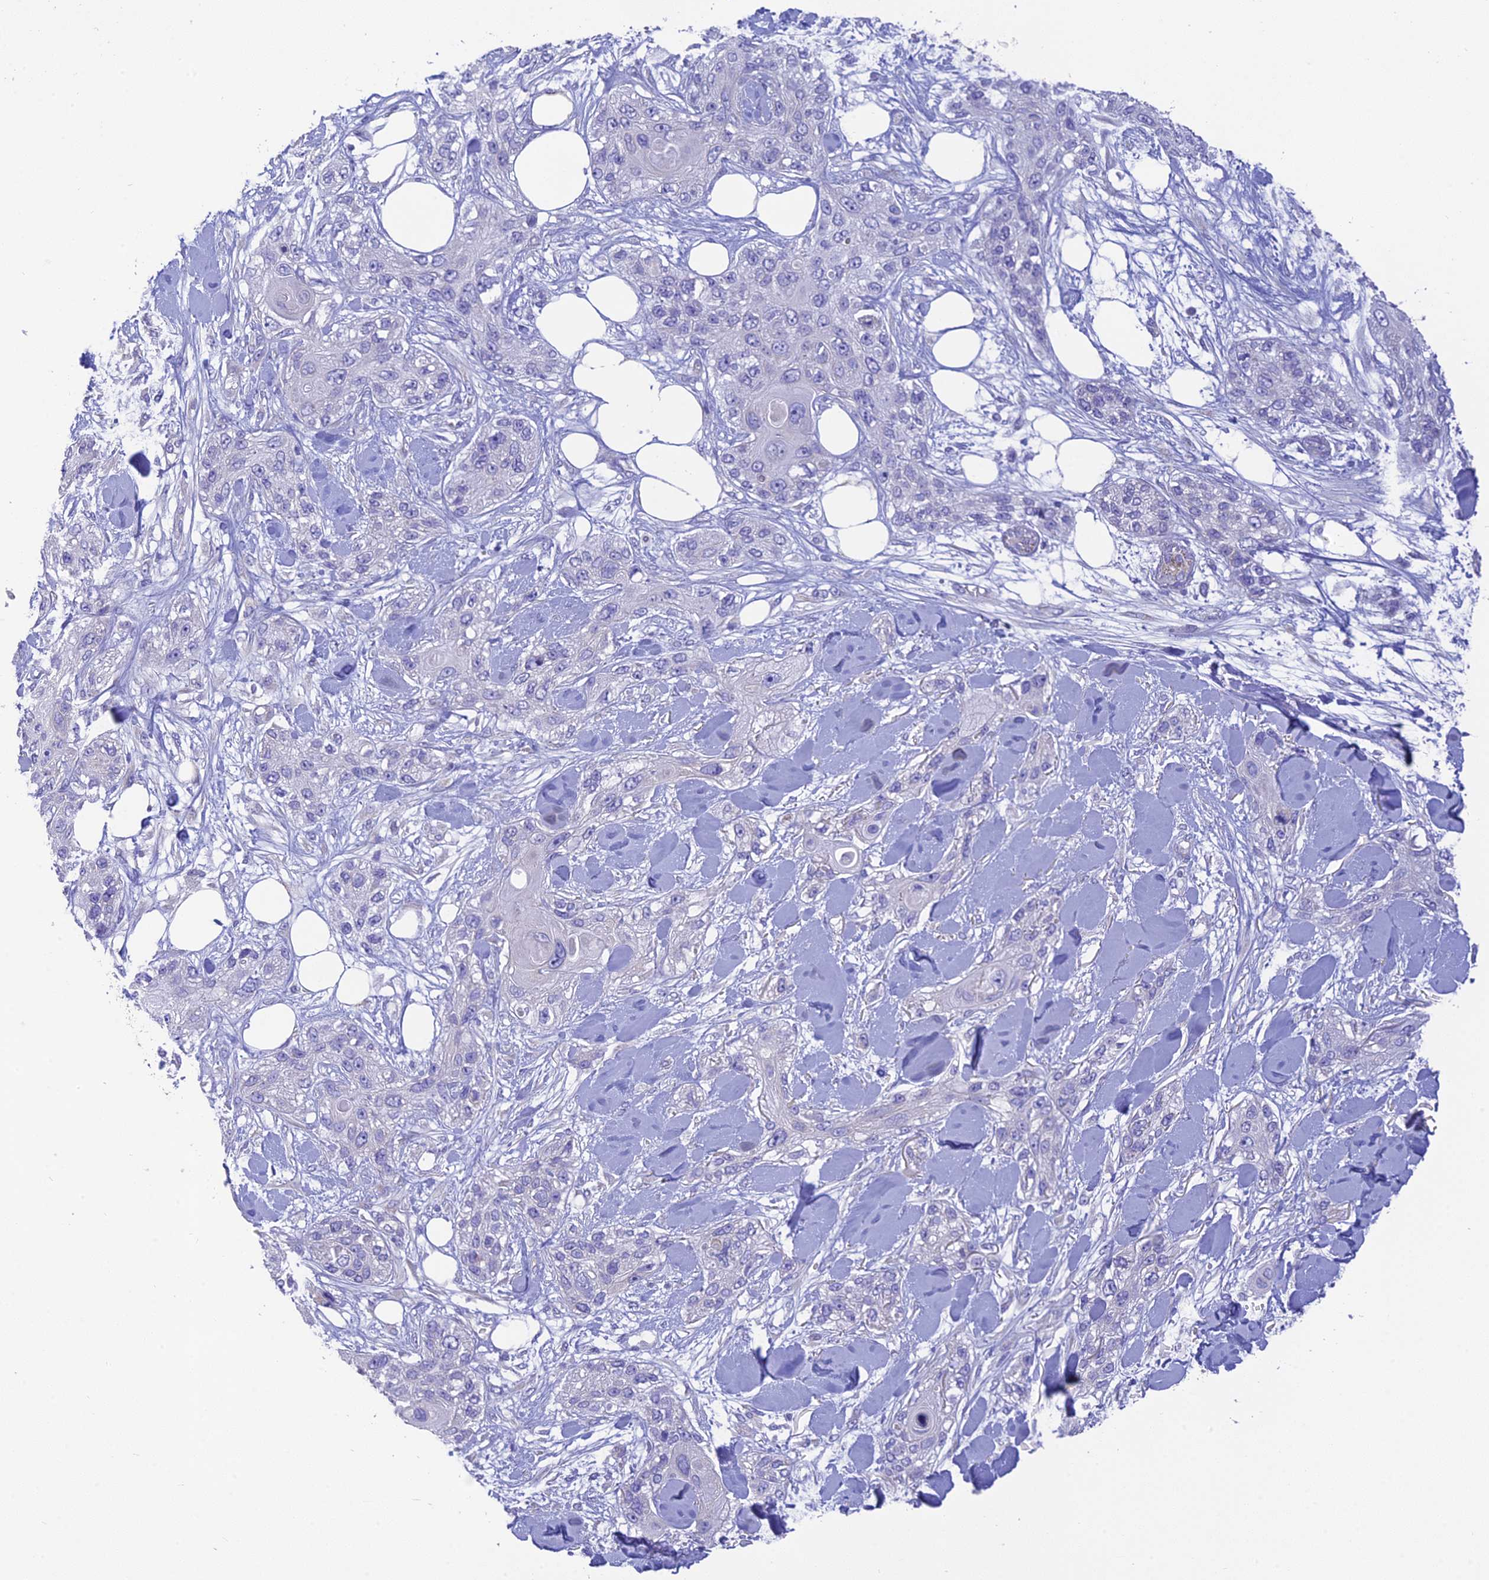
{"staining": {"intensity": "negative", "quantity": "none", "location": "none"}, "tissue": "skin cancer", "cell_type": "Tumor cells", "image_type": "cancer", "snomed": [{"axis": "morphology", "description": "Normal tissue, NOS"}, {"axis": "morphology", "description": "Squamous cell carcinoma, NOS"}, {"axis": "topography", "description": "Skin"}], "caption": "A photomicrograph of human skin cancer is negative for staining in tumor cells.", "gene": "HSD17B2", "patient": {"sex": "male", "age": 72}}